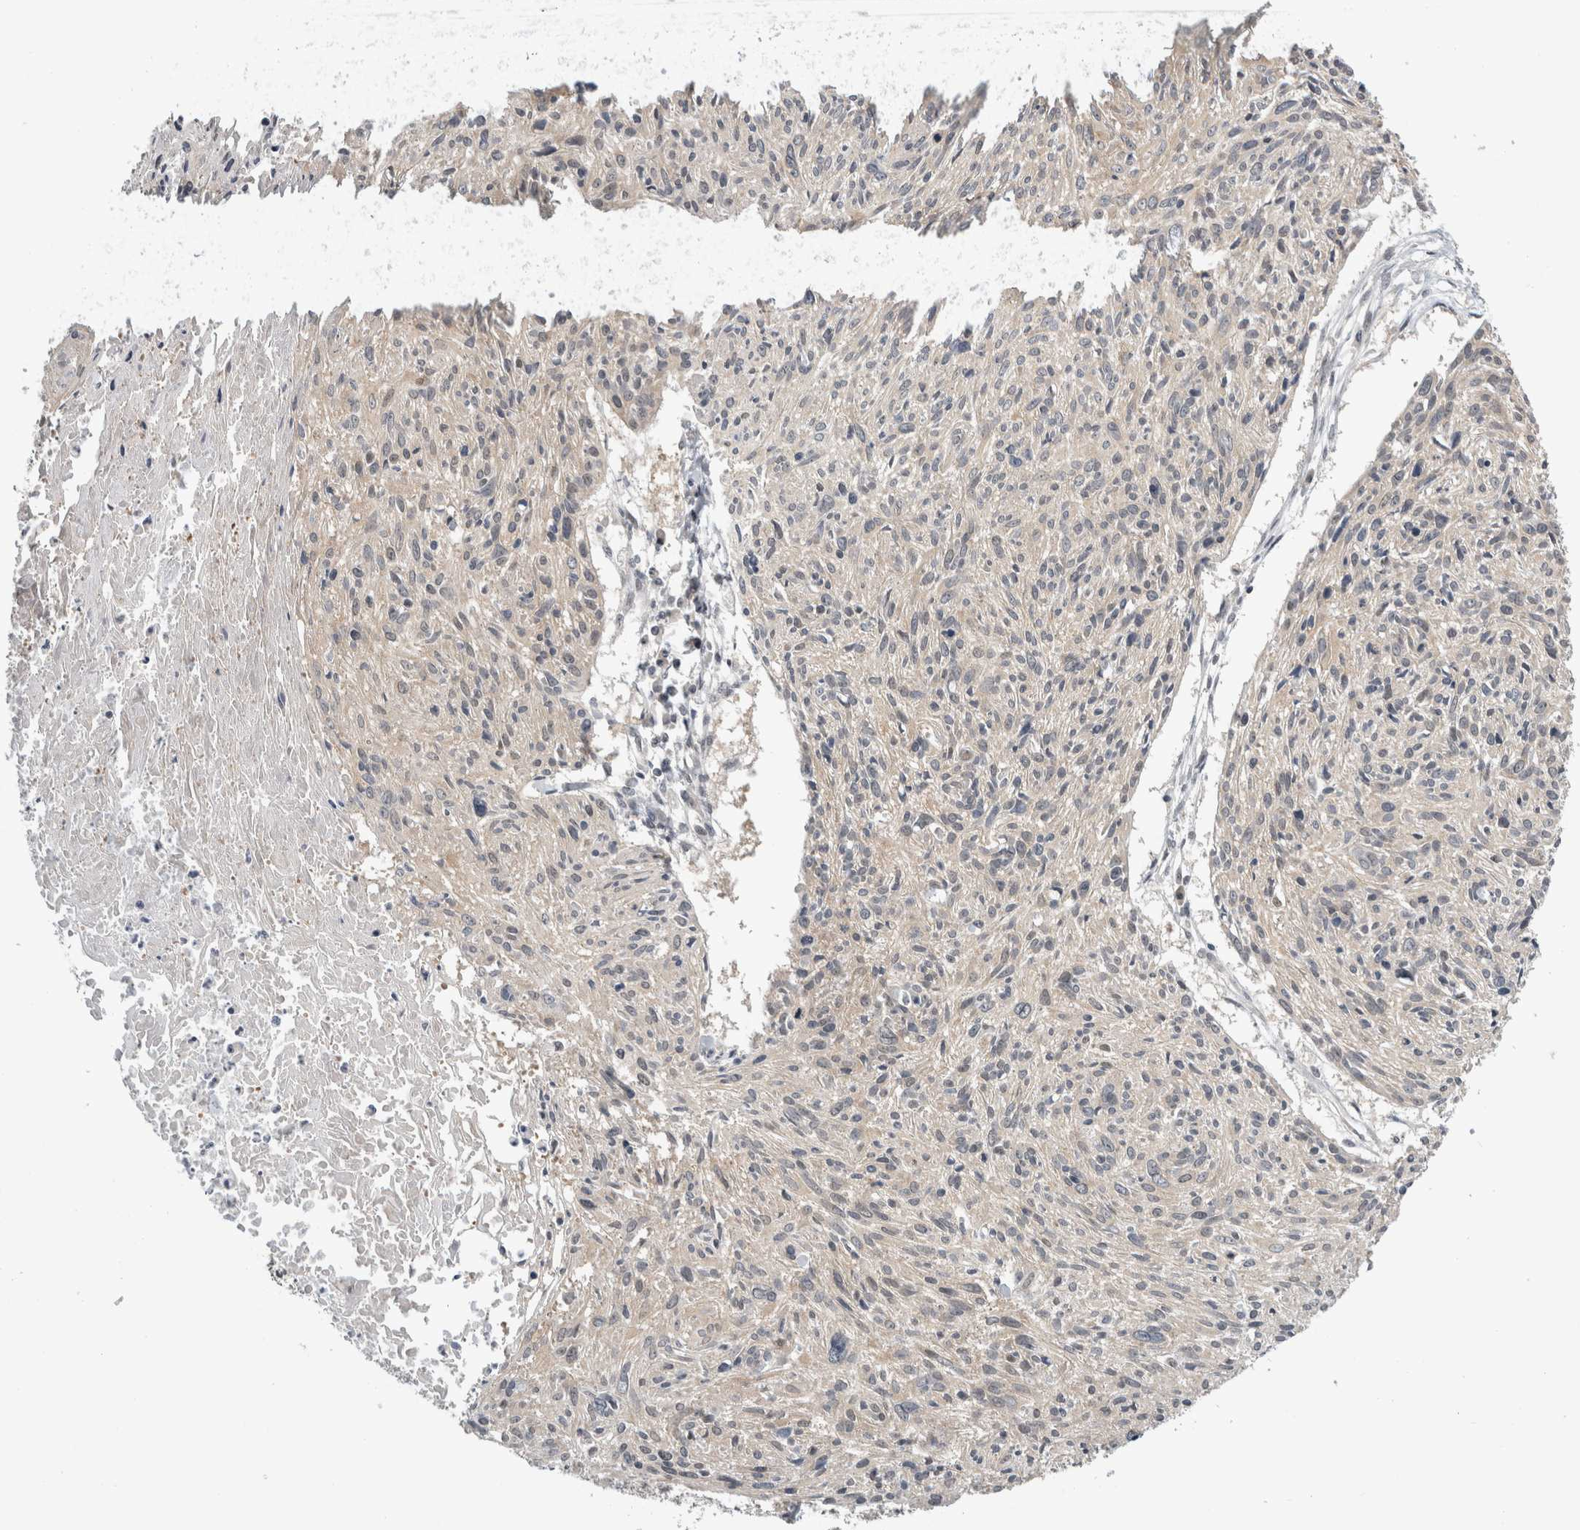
{"staining": {"intensity": "weak", "quantity": "<25%", "location": "cytoplasmic/membranous"}, "tissue": "cervical cancer", "cell_type": "Tumor cells", "image_type": "cancer", "snomed": [{"axis": "morphology", "description": "Squamous cell carcinoma, NOS"}, {"axis": "topography", "description": "Cervix"}], "caption": "Immunohistochemical staining of human cervical squamous cell carcinoma shows no significant positivity in tumor cells.", "gene": "PSMB2", "patient": {"sex": "female", "age": 51}}